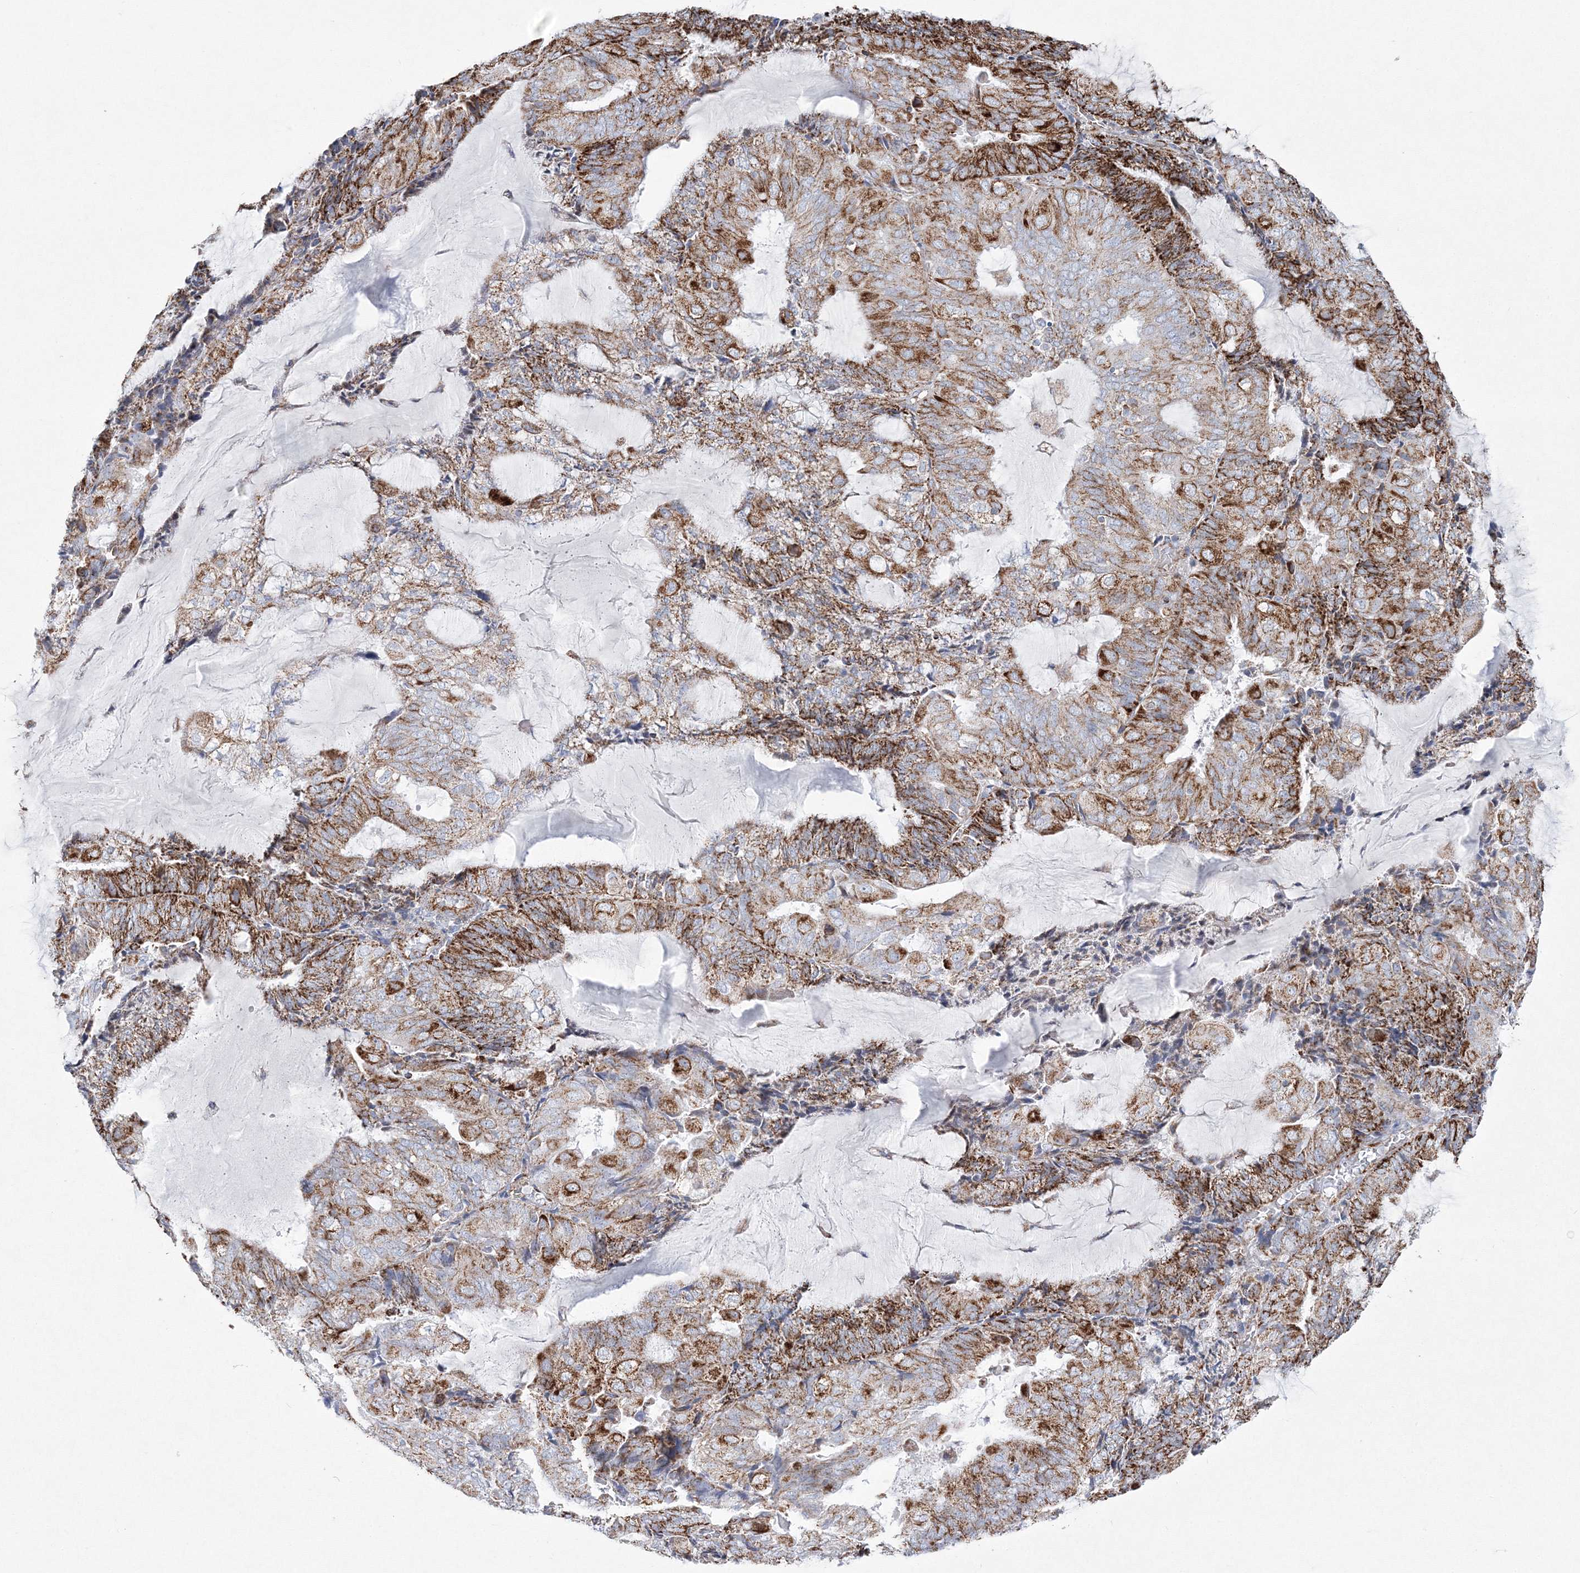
{"staining": {"intensity": "strong", "quantity": ">75%", "location": "cytoplasmic/membranous"}, "tissue": "endometrial cancer", "cell_type": "Tumor cells", "image_type": "cancer", "snomed": [{"axis": "morphology", "description": "Adenocarcinoma, NOS"}, {"axis": "topography", "description": "Endometrium"}], "caption": "Immunohistochemistry (IHC) photomicrograph of neoplastic tissue: endometrial adenocarcinoma stained using immunohistochemistry demonstrates high levels of strong protein expression localized specifically in the cytoplasmic/membranous of tumor cells, appearing as a cytoplasmic/membranous brown color.", "gene": "HIBCH", "patient": {"sex": "female", "age": 81}}